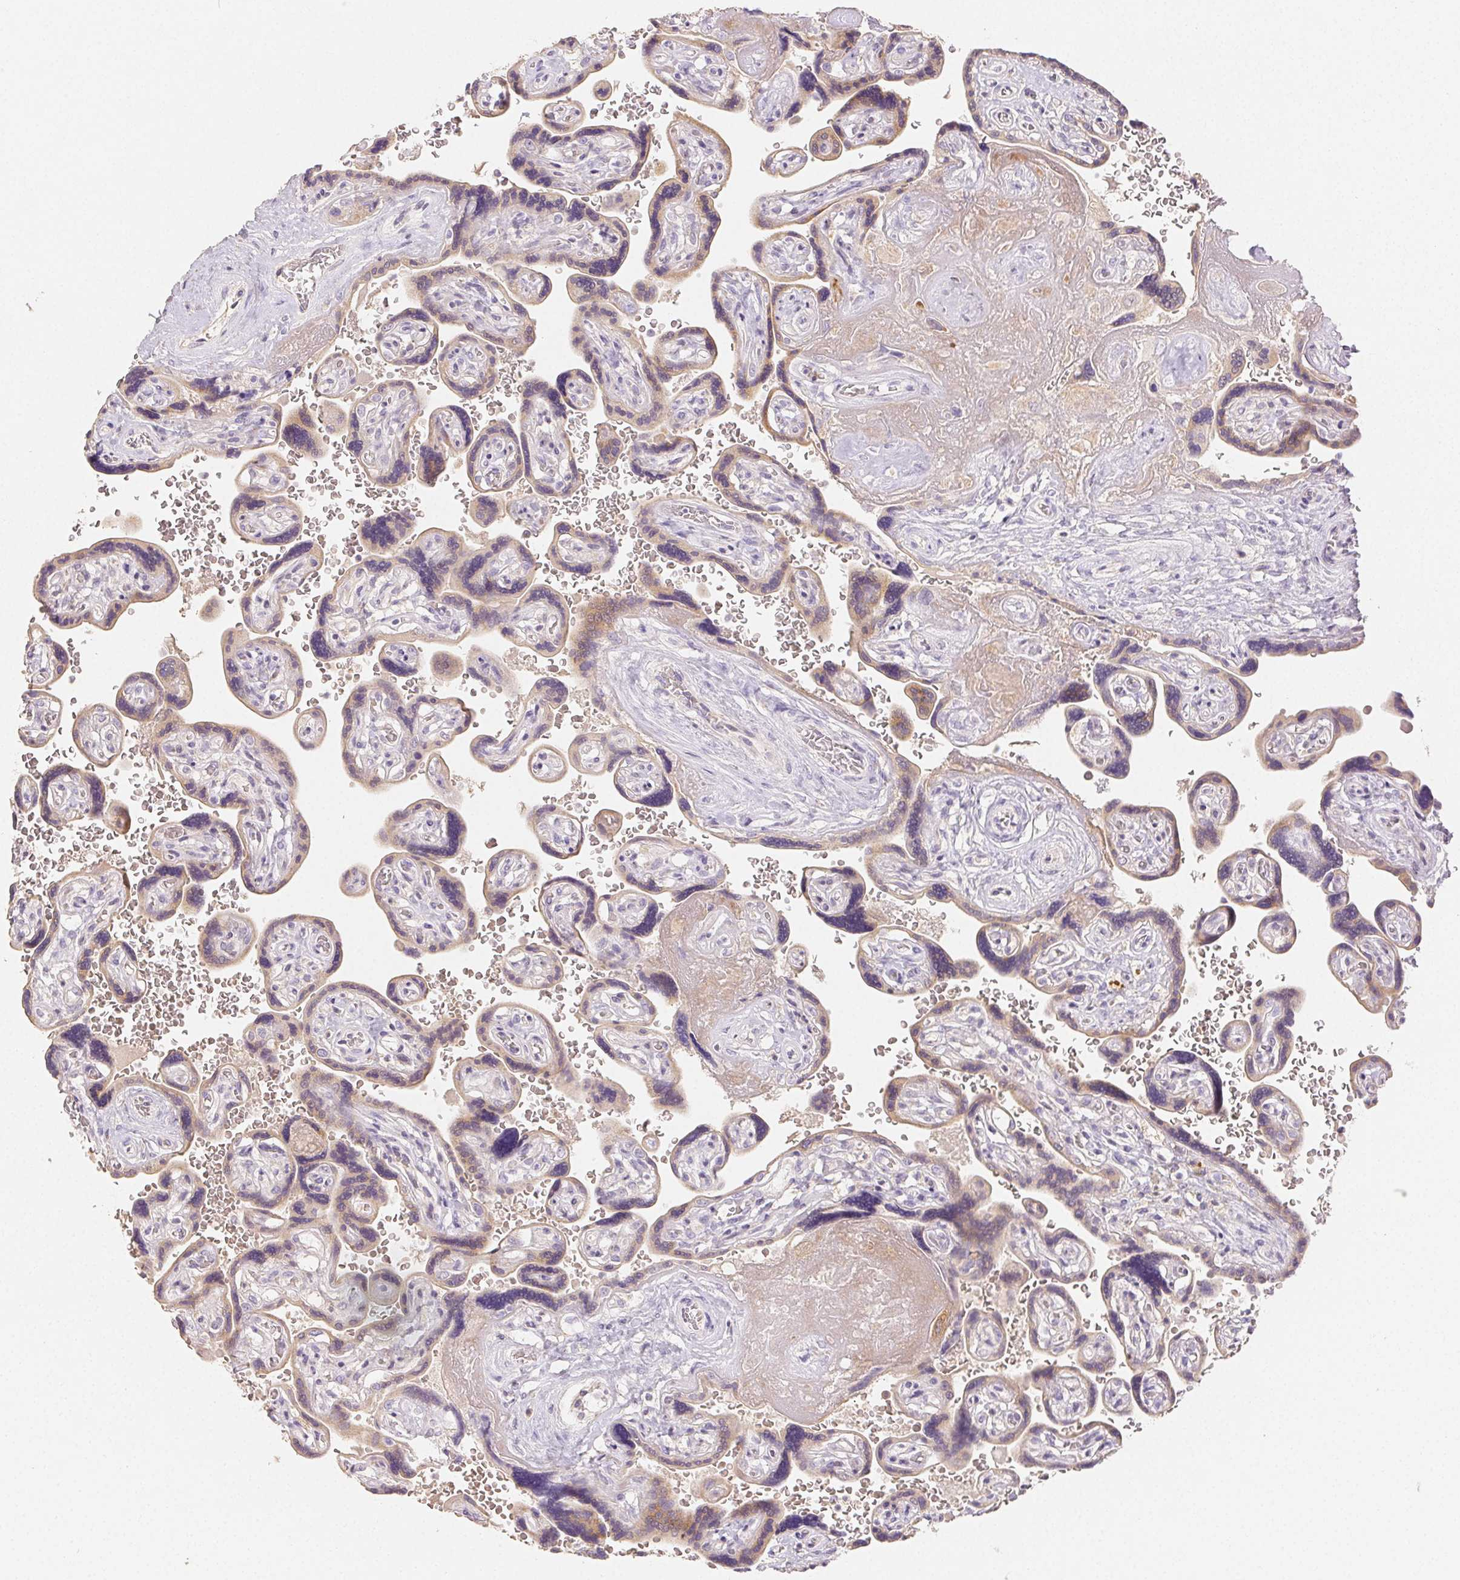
{"staining": {"intensity": "moderate", "quantity": "<25%", "location": "cytoplasmic/membranous"}, "tissue": "placenta", "cell_type": "Decidual cells", "image_type": "normal", "snomed": [{"axis": "morphology", "description": "Normal tissue, NOS"}, {"axis": "topography", "description": "Placenta"}], "caption": "About <25% of decidual cells in unremarkable placenta demonstrate moderate cytoplasmic/membranous protein staining as visualized by brown immunohistochemical staining.", "gene": "ACVR1B", "patient": {"sex": "female", "age": 32}}